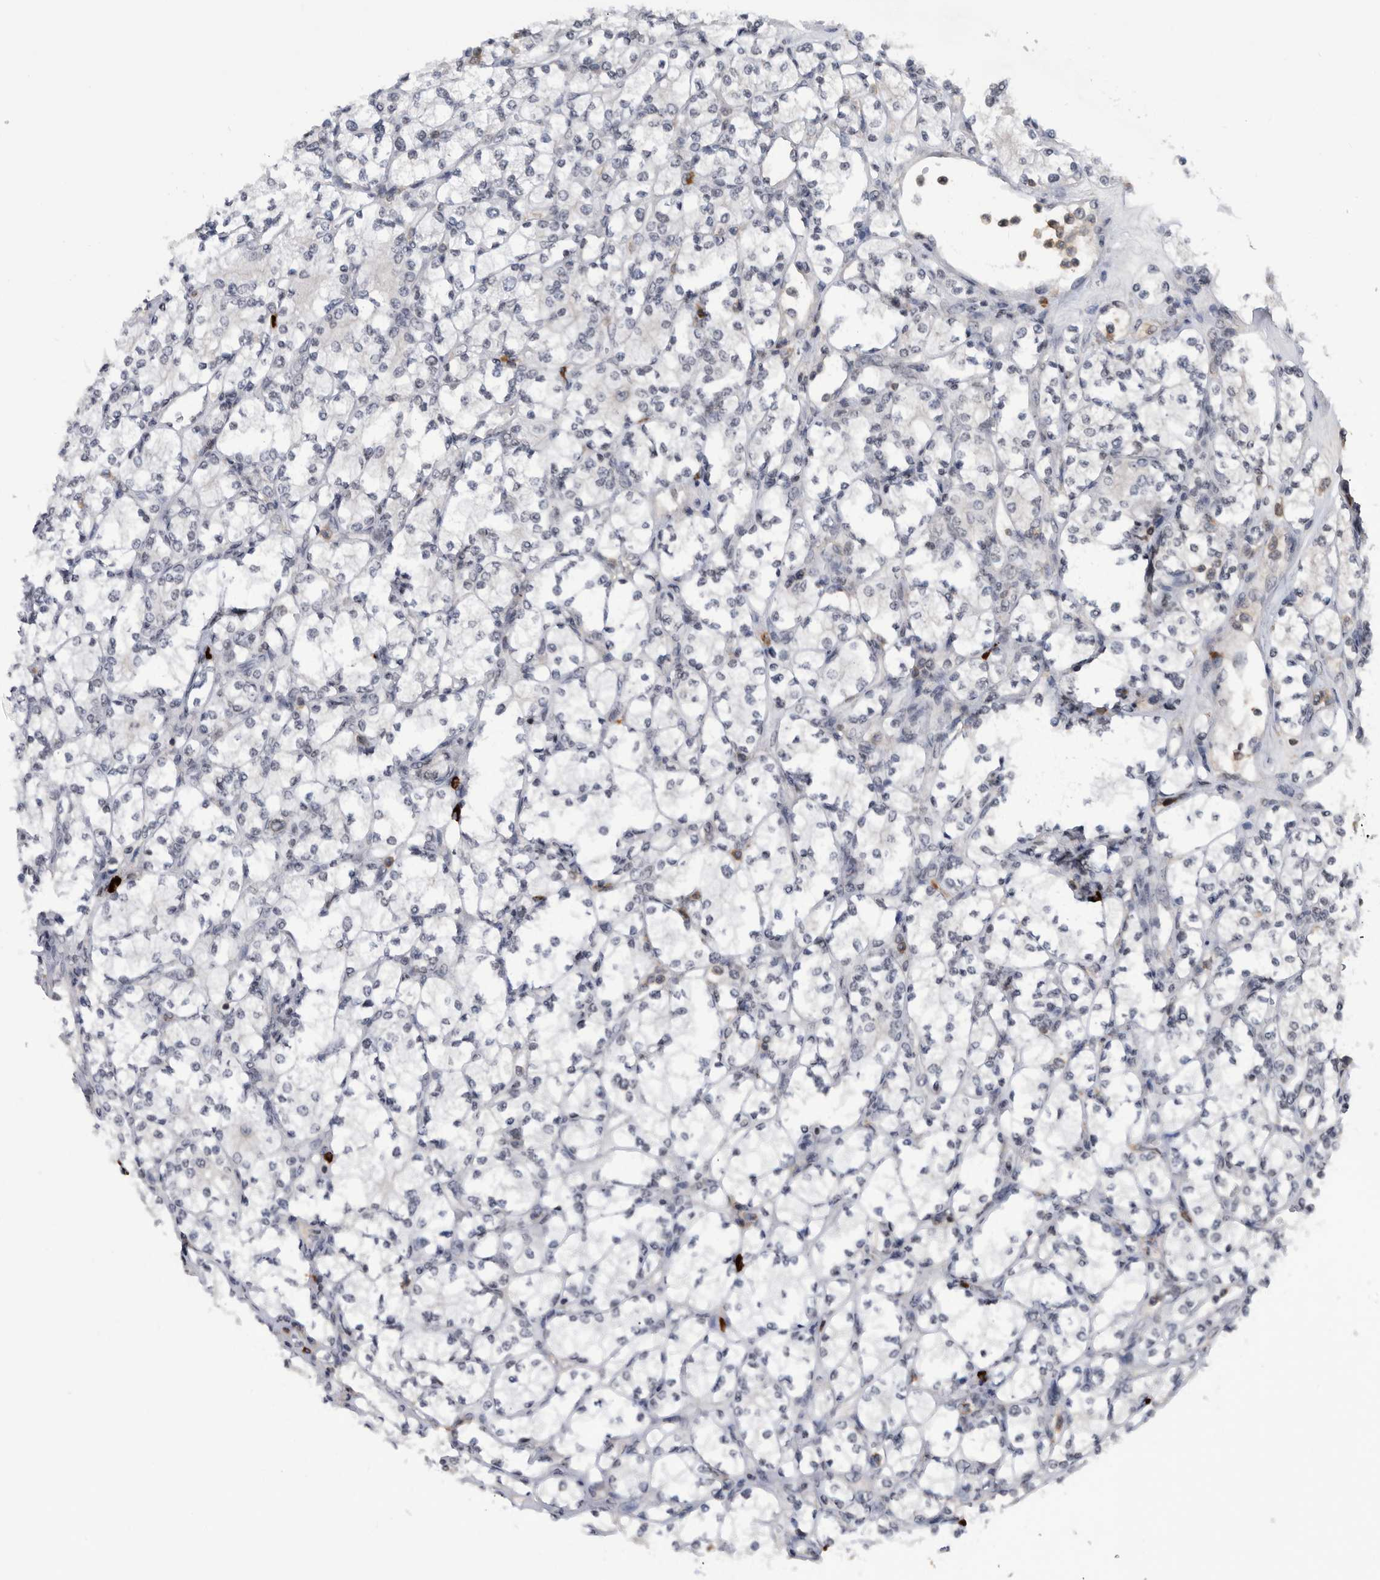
{"staining": {"intensity": "negative", "quantity": "none", "location": "none"}, "tissue": "renal cancer", "cell_type": "Tumor cells", "image_type": "cancer", "snomed": [{"axis": "morphology", "description": "Adenocarcinoma, NOS"}, {"axis": "topography", "description": "Kidney"}], "caption": "A histopathology image of human adenocarcinoma (renal) is negative for staining in tumor cells.", "gene": "ZNF260", "patient": {"sex": "male", "age": 77}}